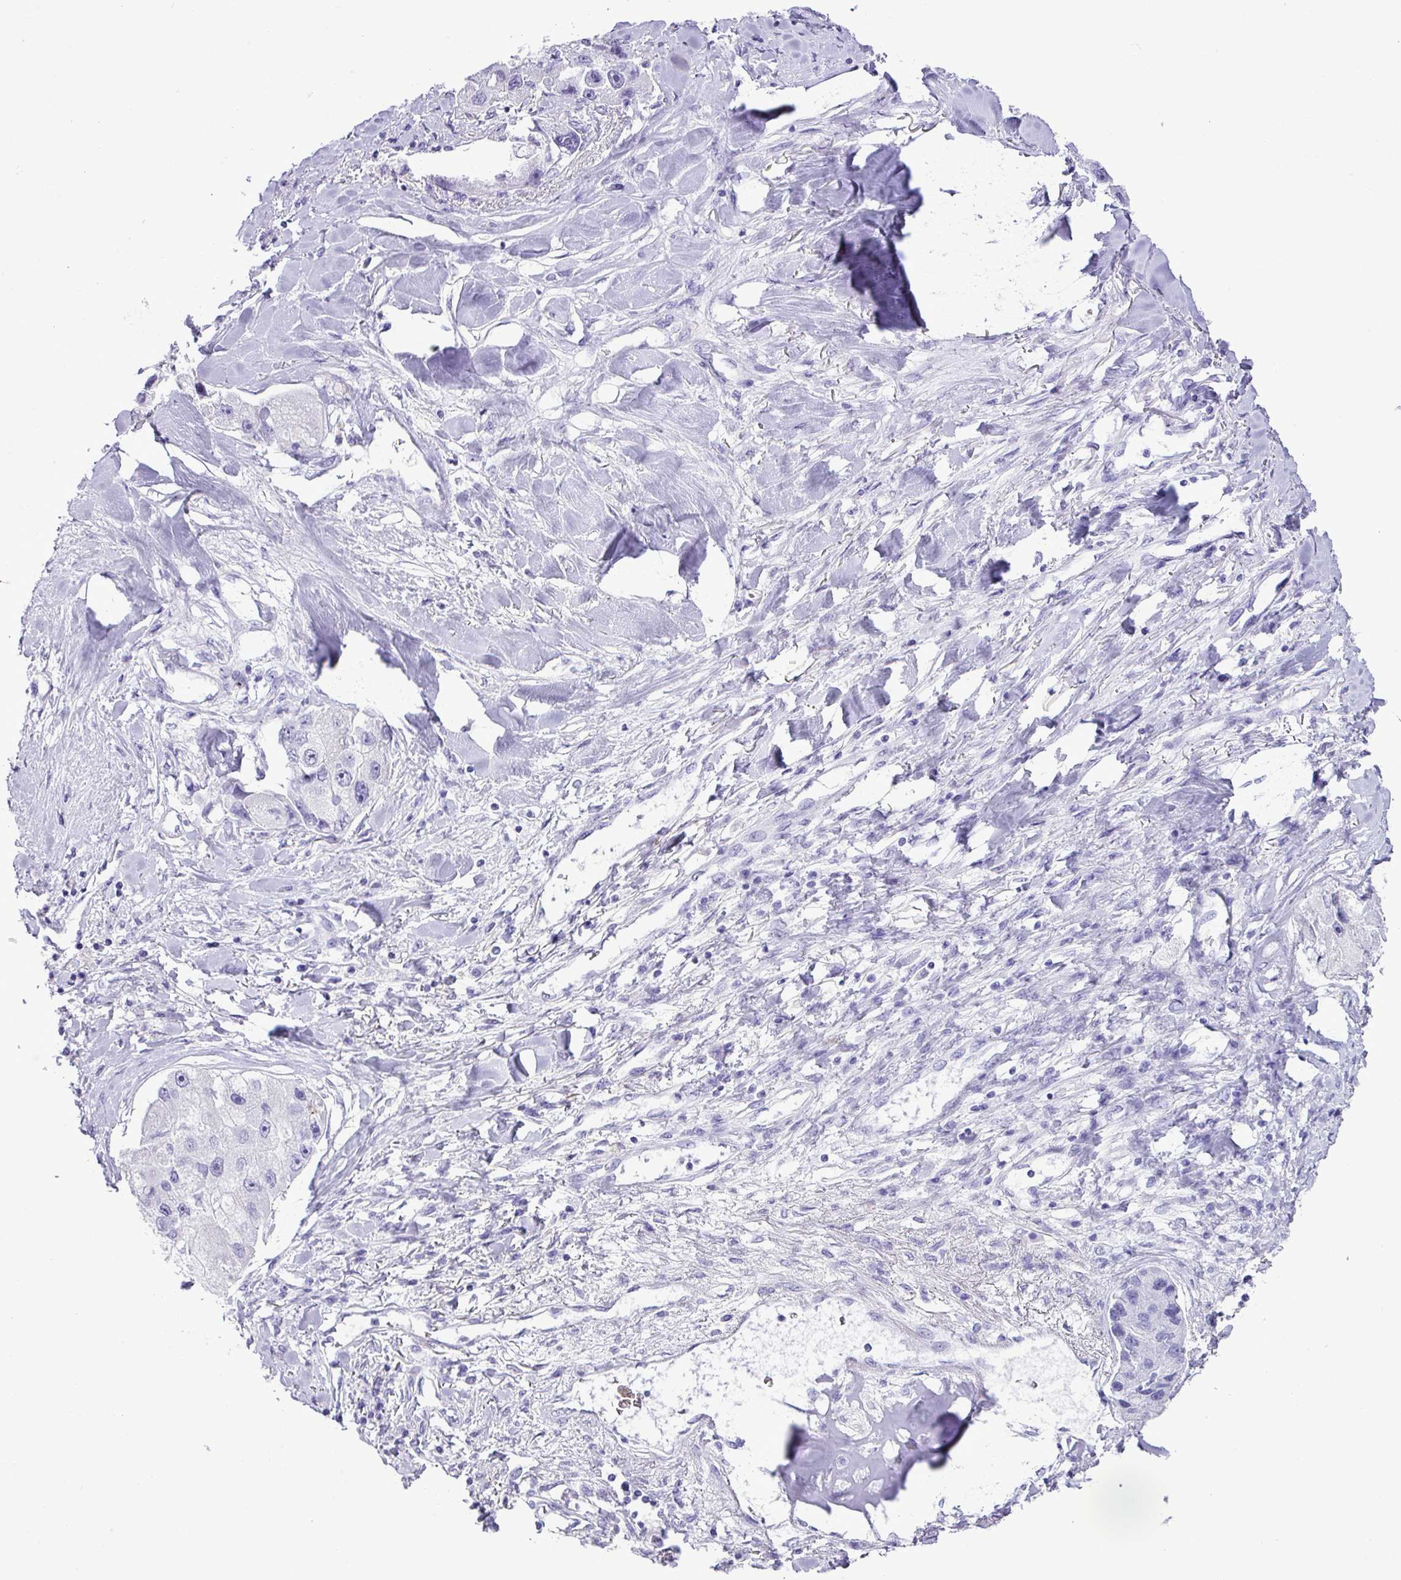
{"staining": {"intensity": "negative", "quantity": "none", "location": "none"}, "tissue": "lung cancer", "cell_type": "Tumor cells", "image_type": "cancer", "snomed": [{"axis": "morphology", "description": "Adenocarcinoma, NOS"}, {"axis": "topography", "description": "Lung"}], "caption": "Lung cancer was stained to show a protein in brown. There is no significant expression in tumor cells. (DAB IHC with hematoxylin counter stain).", "gene": "ZSCAN5A", "patient": {"sex": "female", "age": 54}}